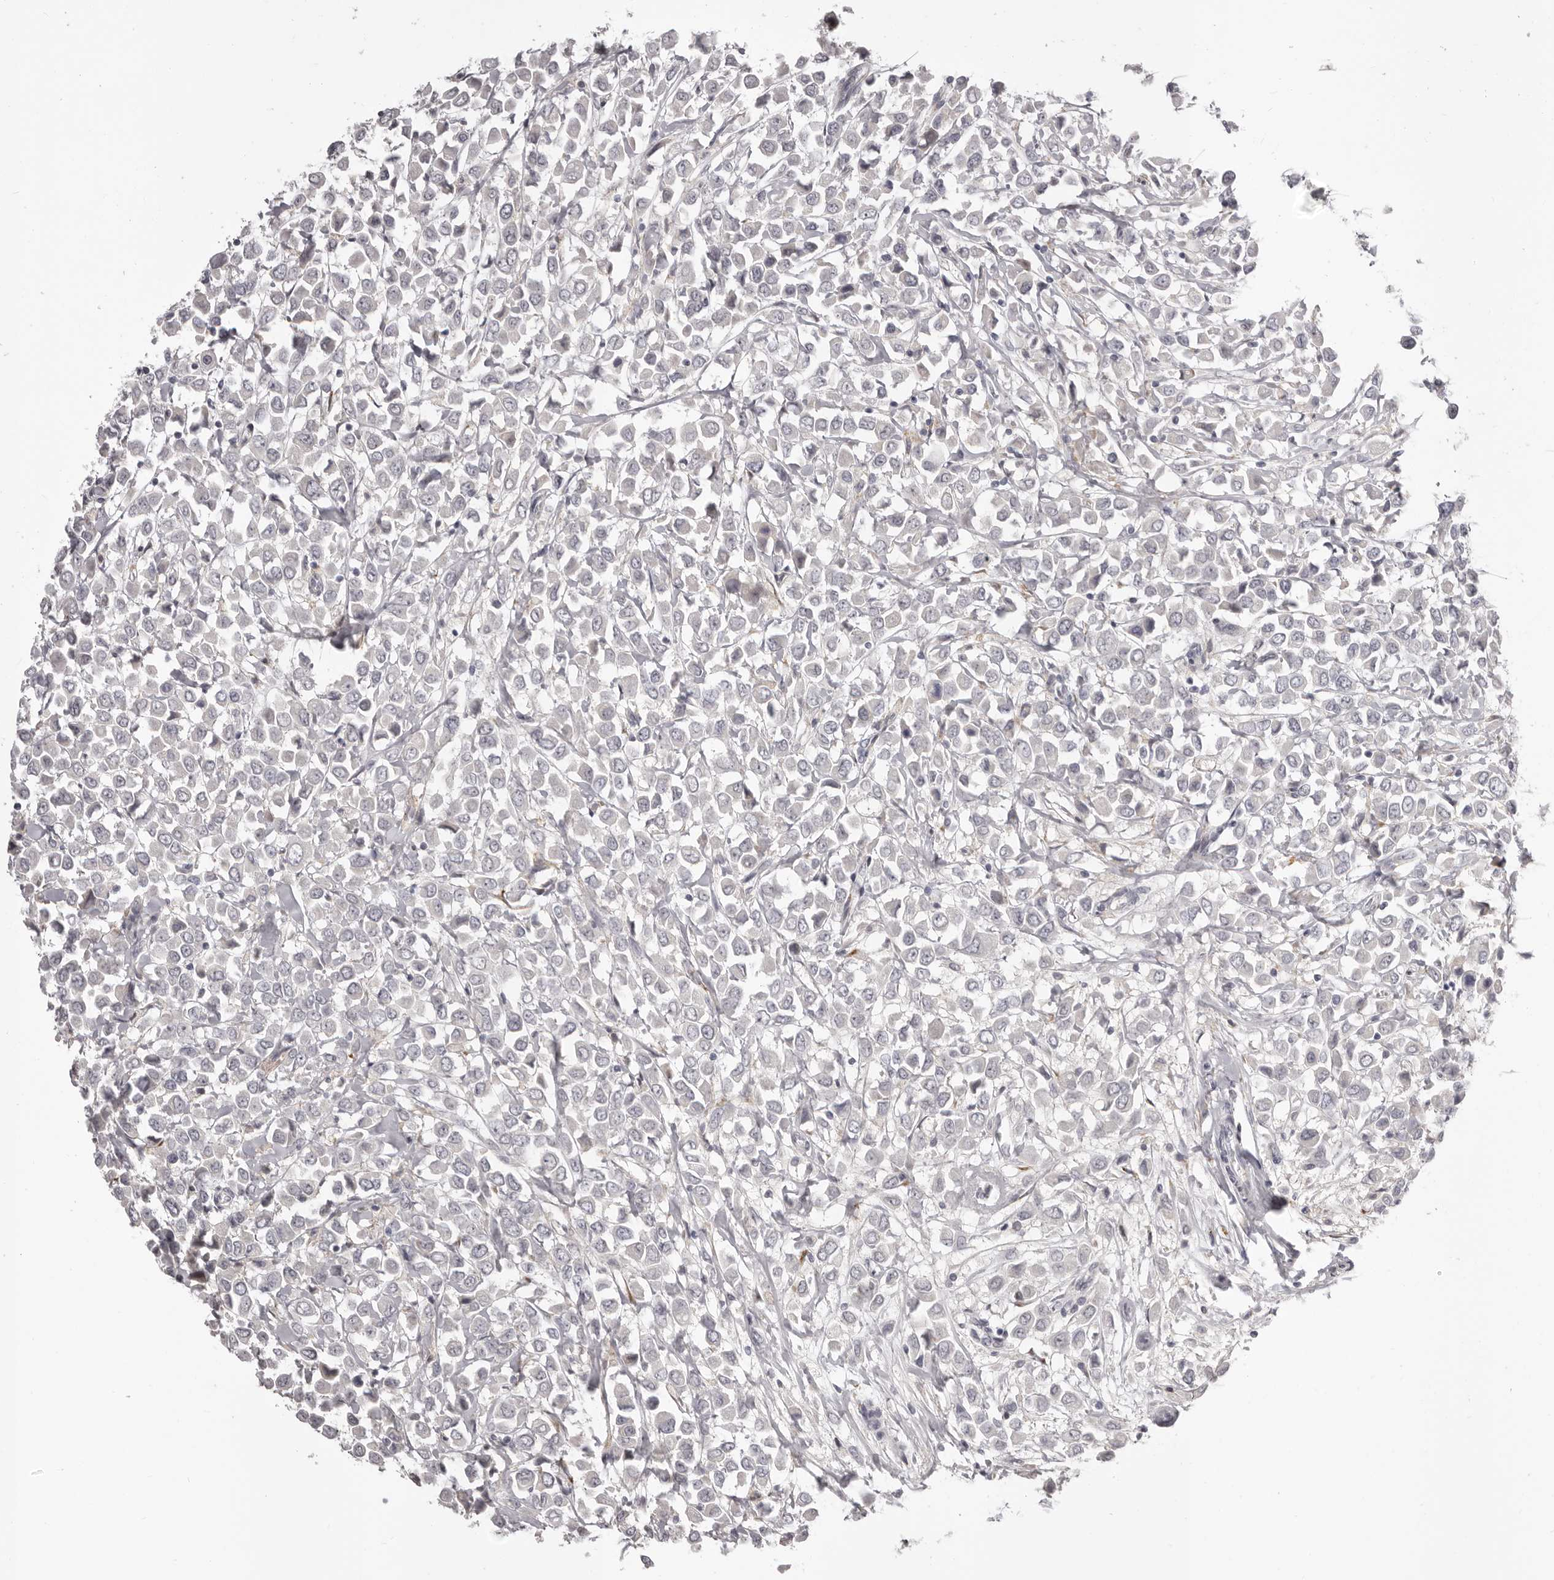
{"staining": {"intensity": "negative", "quantity": "none", "location": "none"}, "tissue": "breast cancer", "cell_type": "Tumor cells", "image_type": "cancer", "snomed": [{"axis": "morphology", "description": "Duct carcinoma"}, {"axis": "topography", "description": "Breast"}], "caption": "This is a photomicrograph of IHC staining of infiltrating ductal carcinoma (breast), which shows no positivity in tumor cells. The staining was performed using DAB to visualize the protein expression in brown, while the nuclei were stained in blue with hematoxylin (Magnification: 20x).", "gene": "OTUD3", "patient": {"sex": "female", "age": 61}}